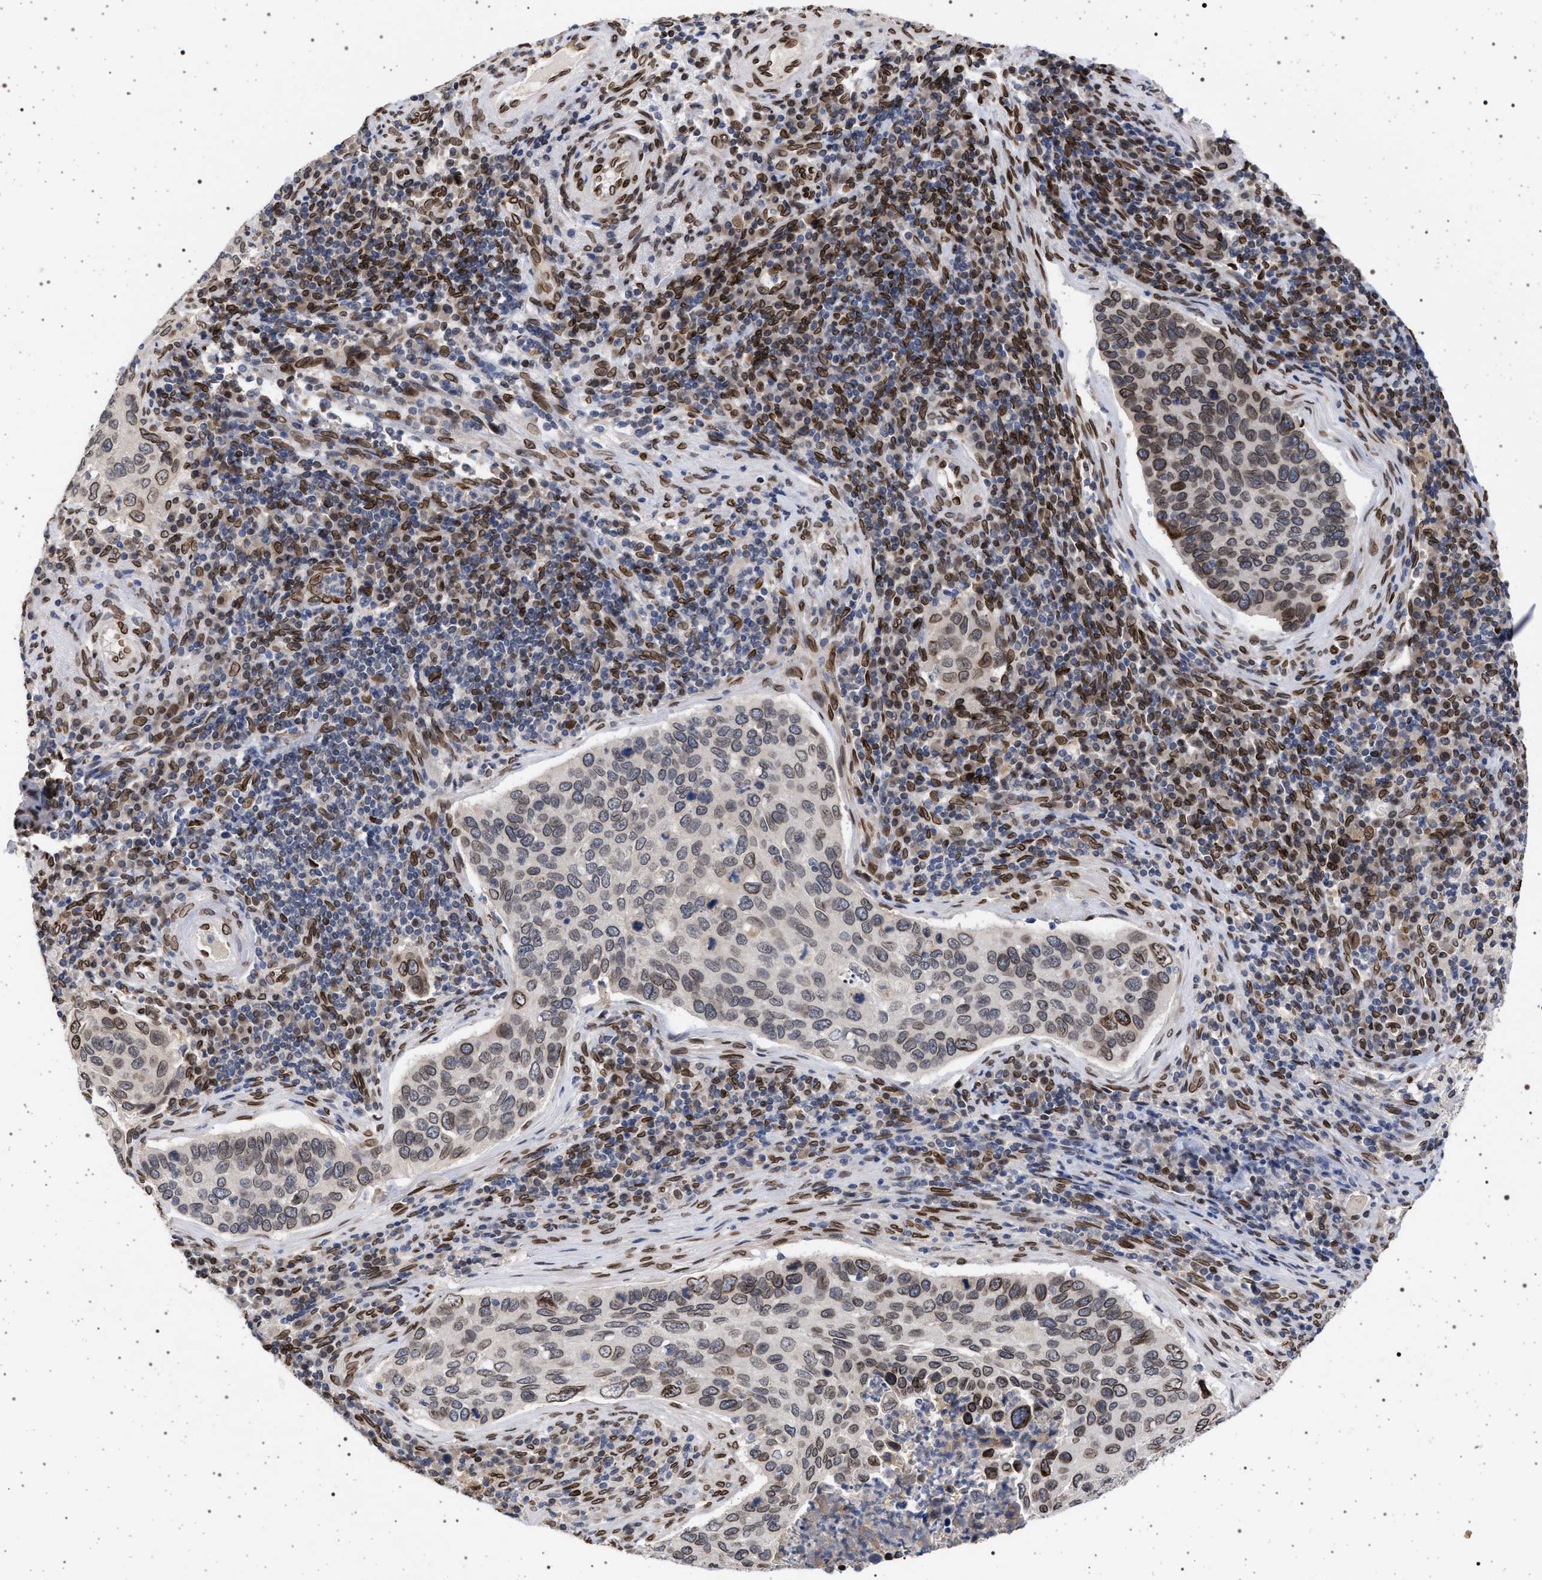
{"staining": {"intensity": "moderate", "quantity": "25%-75%", "location": "cytoplasmic/membranous,nuclear"}, "tissue": "cervical cancer", "cell_type": "Tumor cells", "image_type": "cancer", "snomed": [{"axis": "morphology", "description": "Squamous cell carcinoma, NOS"}, {"axis": "topography", "description": "Cervix"}], "caption": "A brown stain highlights moderate cytoplasmic/membranous and nuclear staining of a protein in cervical squamous cell carcinoma tumor cells.", "gene": "ING2", "patient": {"sex": "female", "age": 53}}